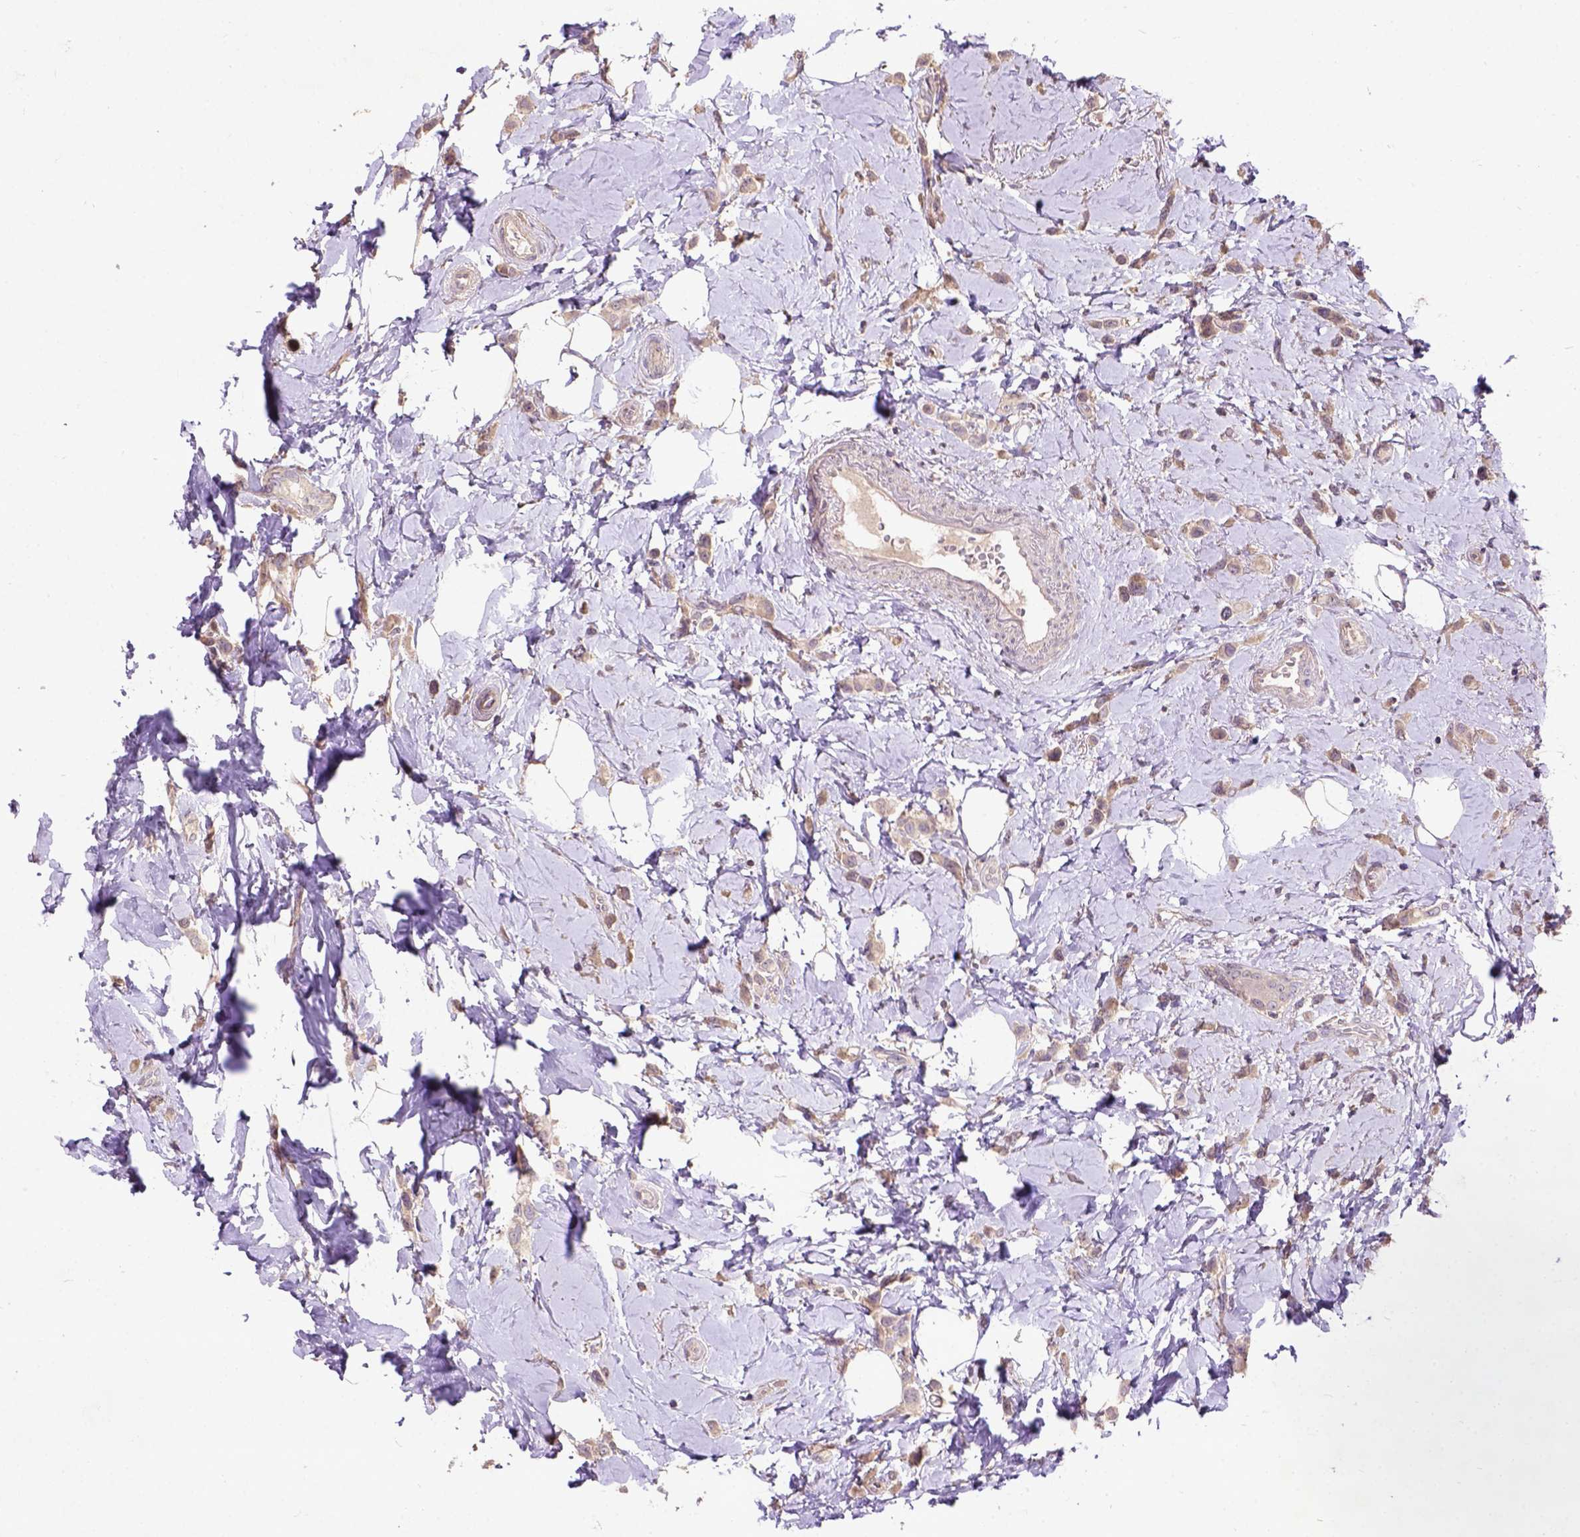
{"staining": {"intensity": "weak", "quantity": ">75%", "location": "cytoplasmic/membranous"}, "tissue": "breast cancer", "cell_type": "Tumor cells", "image_type": "cancer", "snomed": [{"axis": "morphology", "description": "Lobular carcinoma"}, {"axis": "topography", "description": "Breast"}], "caption": "Breast lobular carcinoma stained with immunohistochemistry displays weak cytoplasmic/membranous expression in approximately >75% of tumor cells.", "gene": "KBTBD8", "patient": {"sex": "female", "age": 66}}